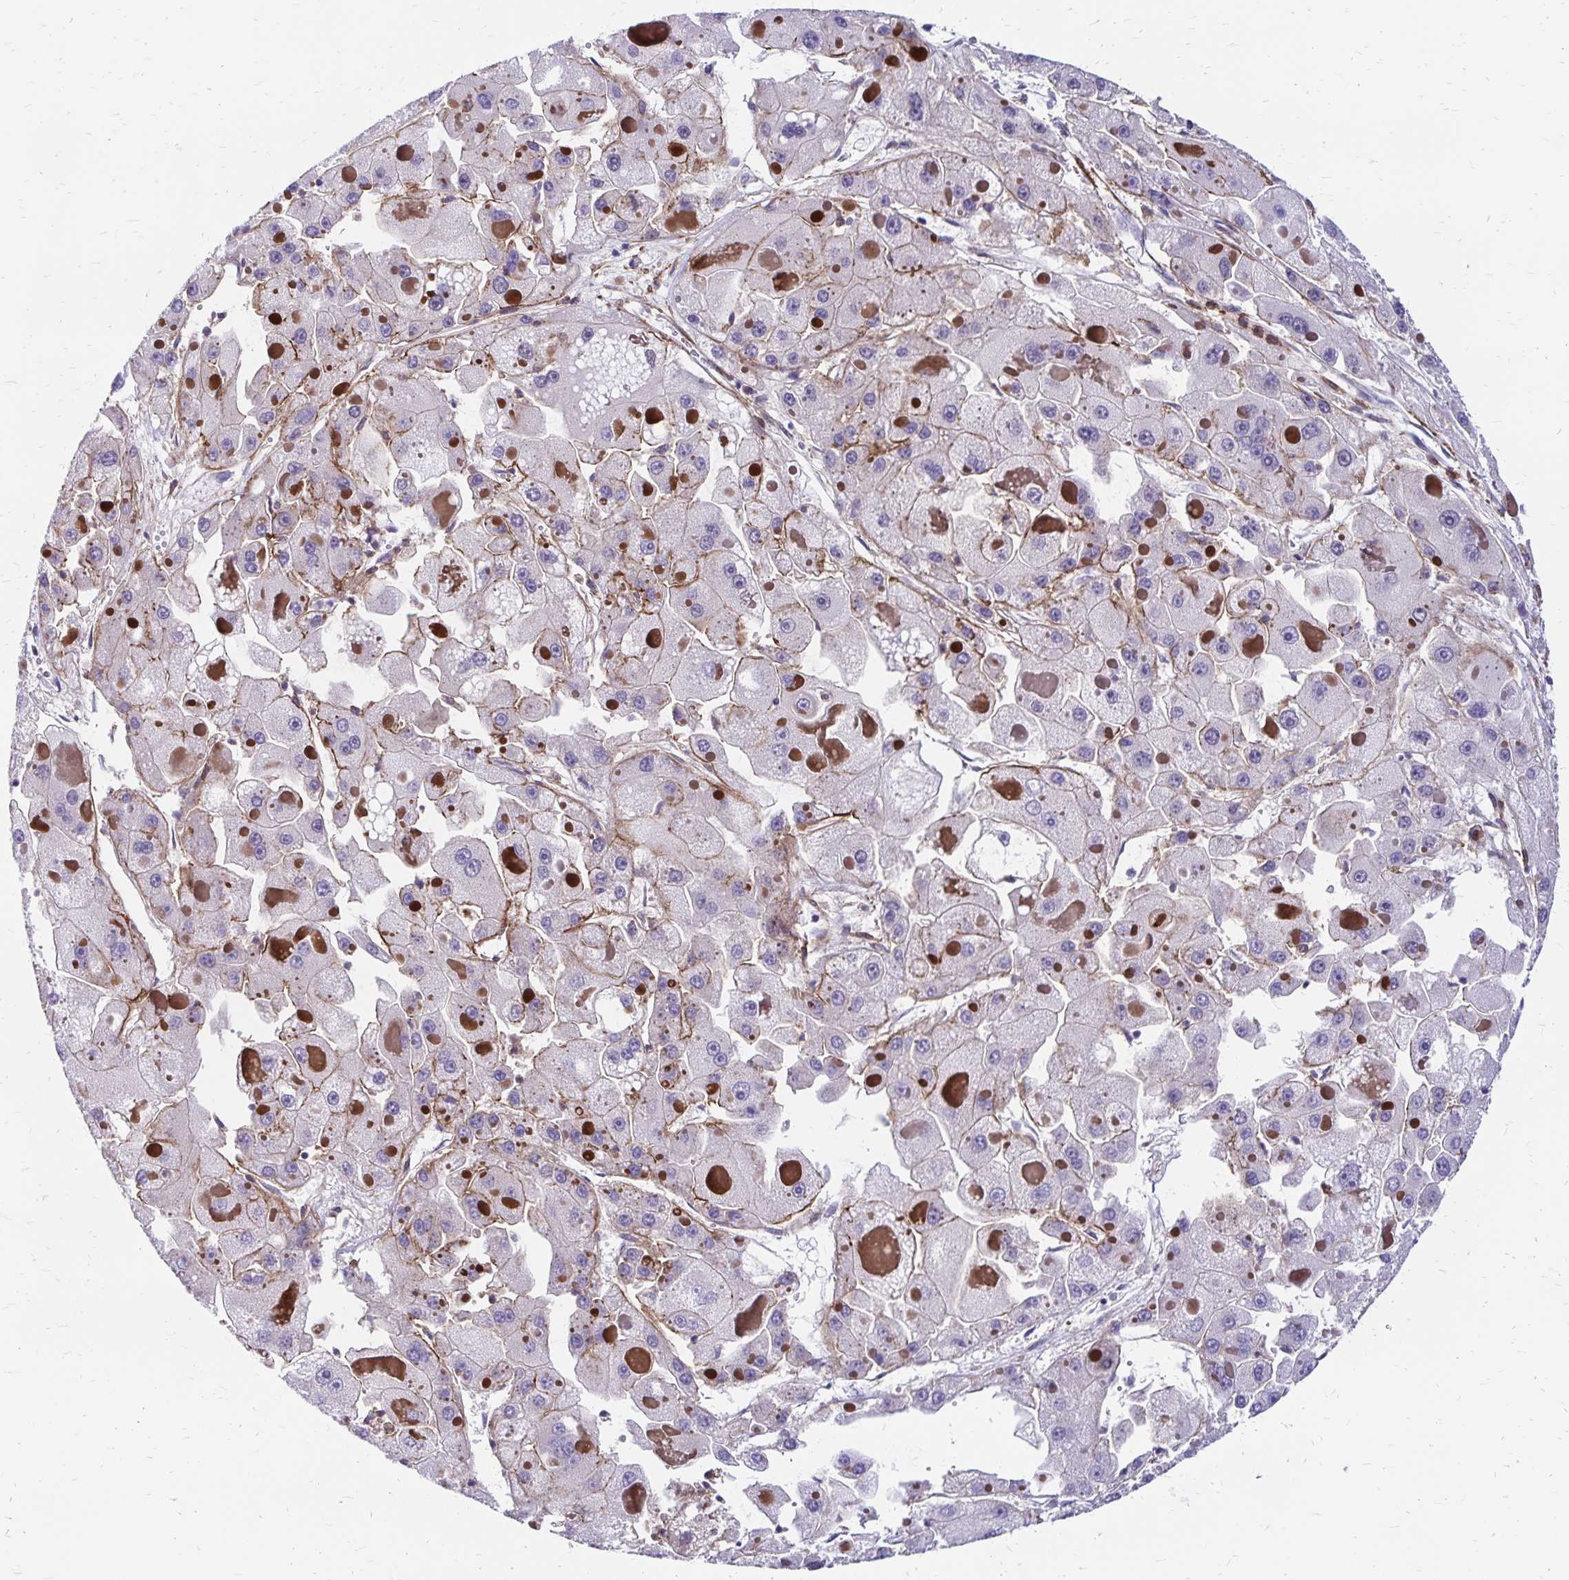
{"staining": {"intensity": "moderate", "quantity": "<25%", "location": "cytoplasmic/membranous"}, "tissue": "liver cancer", "cell_type": "Tumor cells", "image_type": "cancer", "snomed": [{"axis": "morphology", "description": "Carcinoma, Hepatocellular, NOS"}, {"axis": "topography", "description": "Liver"}], "caption": "There is low levels of moderate cytoplasmic/membranous staining in tumor cells of hepatocellular carcinoma (liver), as demonstrated by immunohistochemical staining (brown color).", "gene": "TNS3", "patient": {"sex": "female", "age": 73}}